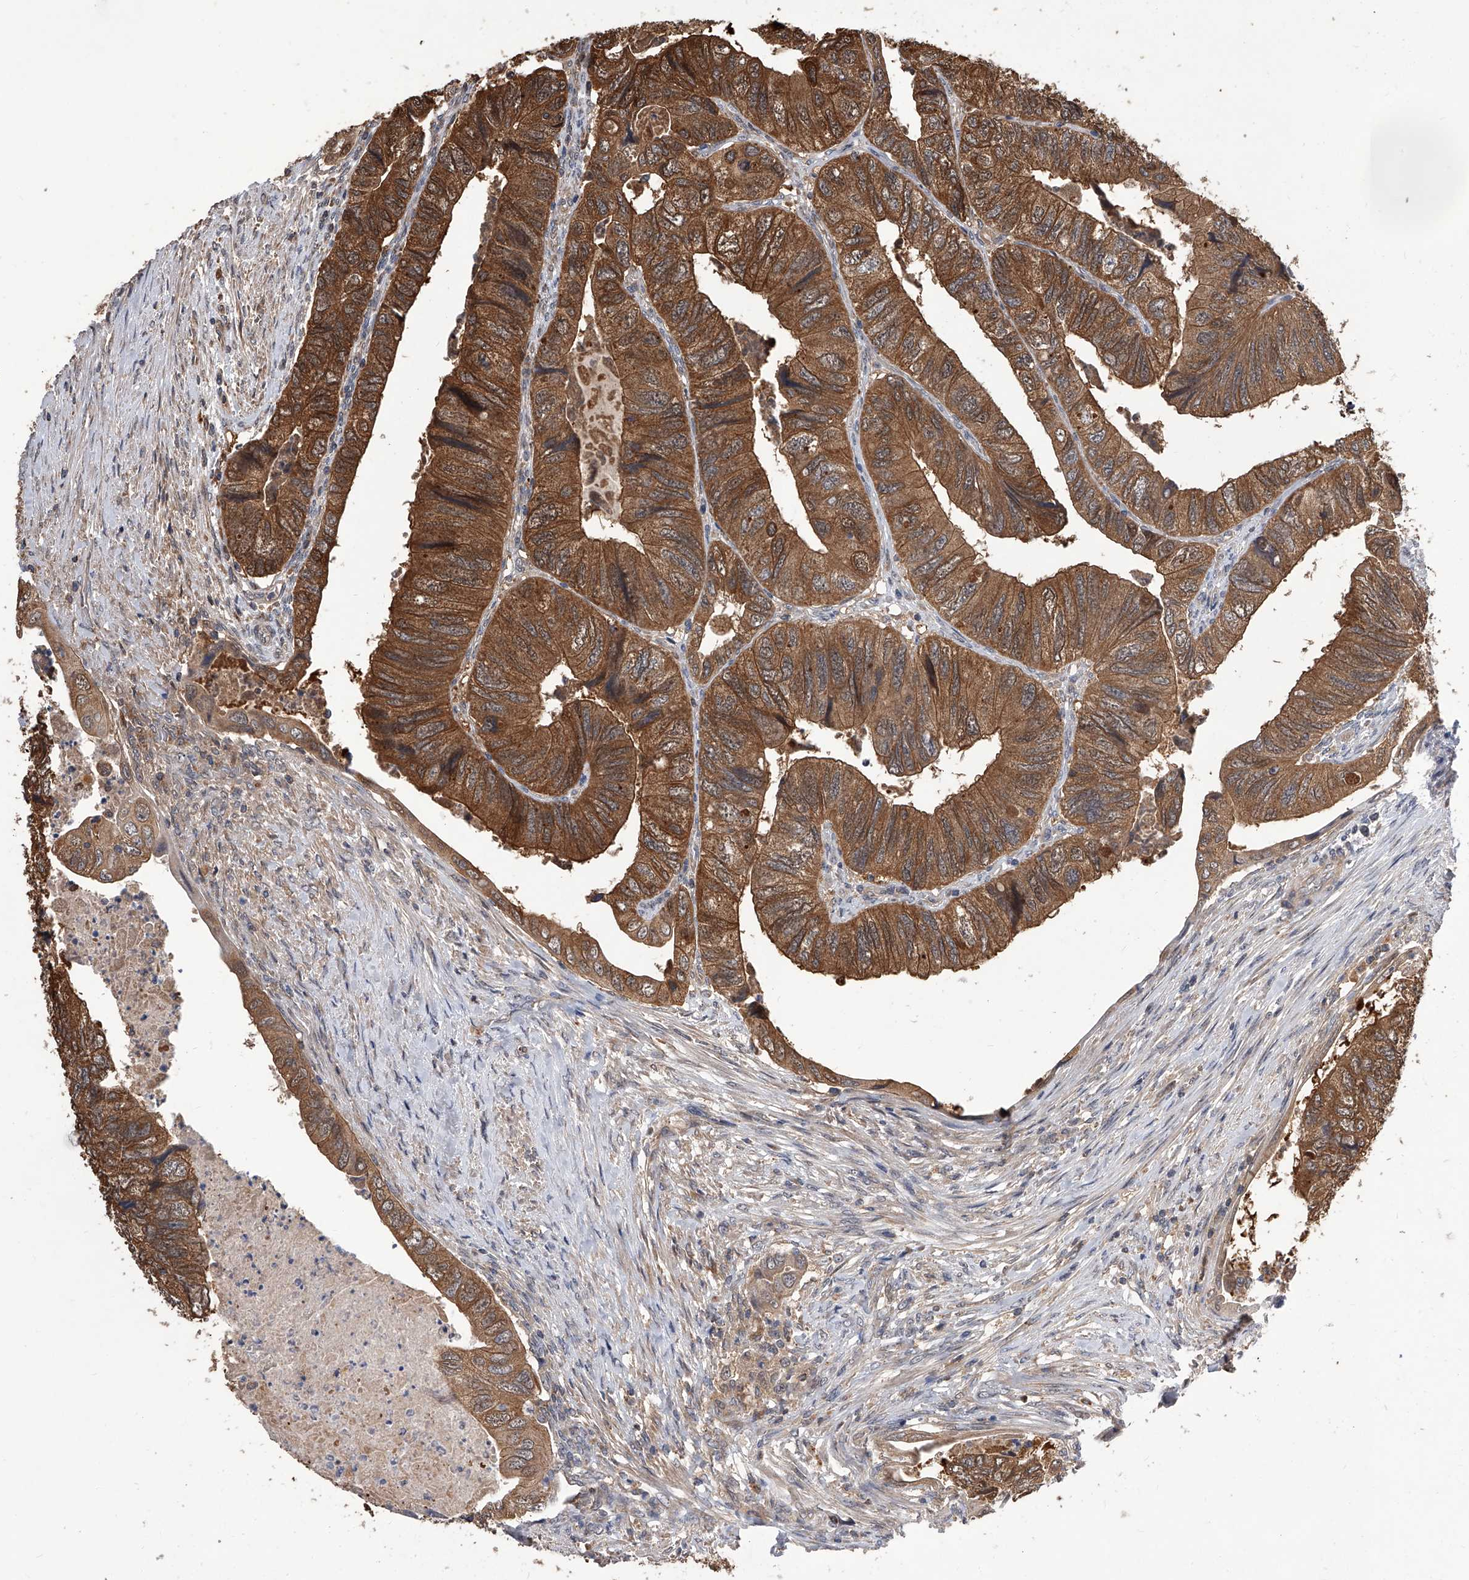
{"staining": {"intensity": "strong", "quantity": ">75%", "location": "cytoplasmic/membranous"}, "tissue": "colorectal cancer", "cell_type": "Tumor cells", "image_type": "cancer", "snomed": [{"axis": "morphology", "description": "Adenocarcinoma, NOS"}, {"axis": "topography", "description": "Rectum"}], "caption": "Tumor cells show high levels of strong cytoplasmic/membranous expression in about >75% of cells in colorectal adenocarcinoma.", "gene": "GMDS", "patient": {"sex": "male", "age": 63}}